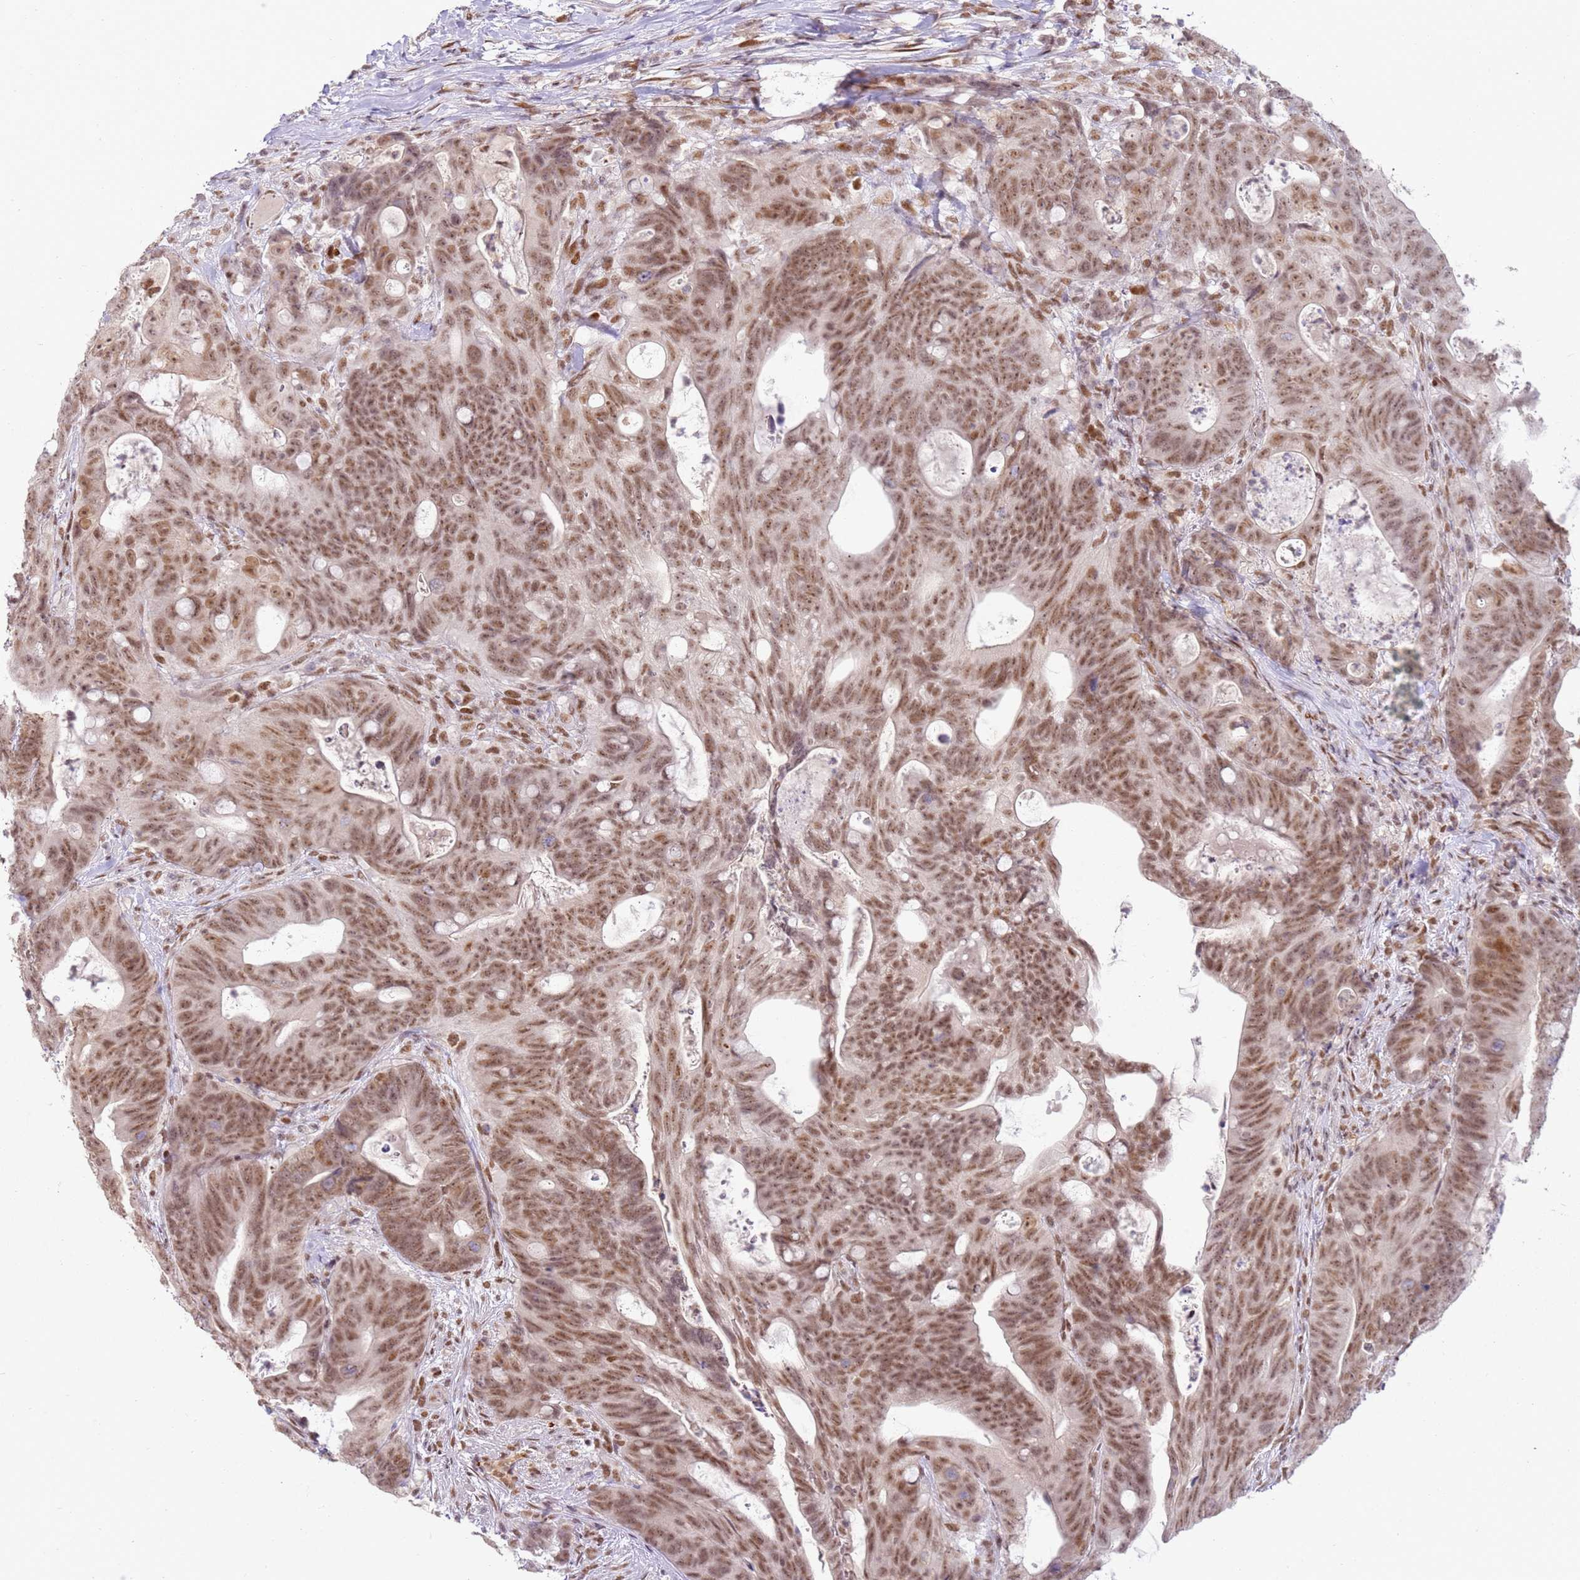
{"staining": {"intensity": "moderate", "quantity": ">75%", "location": "nuclear"}, "tissue": "colorectal cancer", "cell_type": "Tumor cells", "image_type": "cancer", "snomed": [{"axis": "morphology", "description": "Adenocarcinoma, NOS"}, {"axis": "topography", "description": "Colon"}], "caption": "Immunohistochemical staining of human colorectal cancer (adenocarcinoma) shows moderate nuclear protein expression in about >75% of tumor cells. Using DAB (brown) and hematoxylin (blue) stains, captured at high magnification using brightfield microscopy.", "gene": "PHC2", "patient": {"sex": "female", "age": 82}}